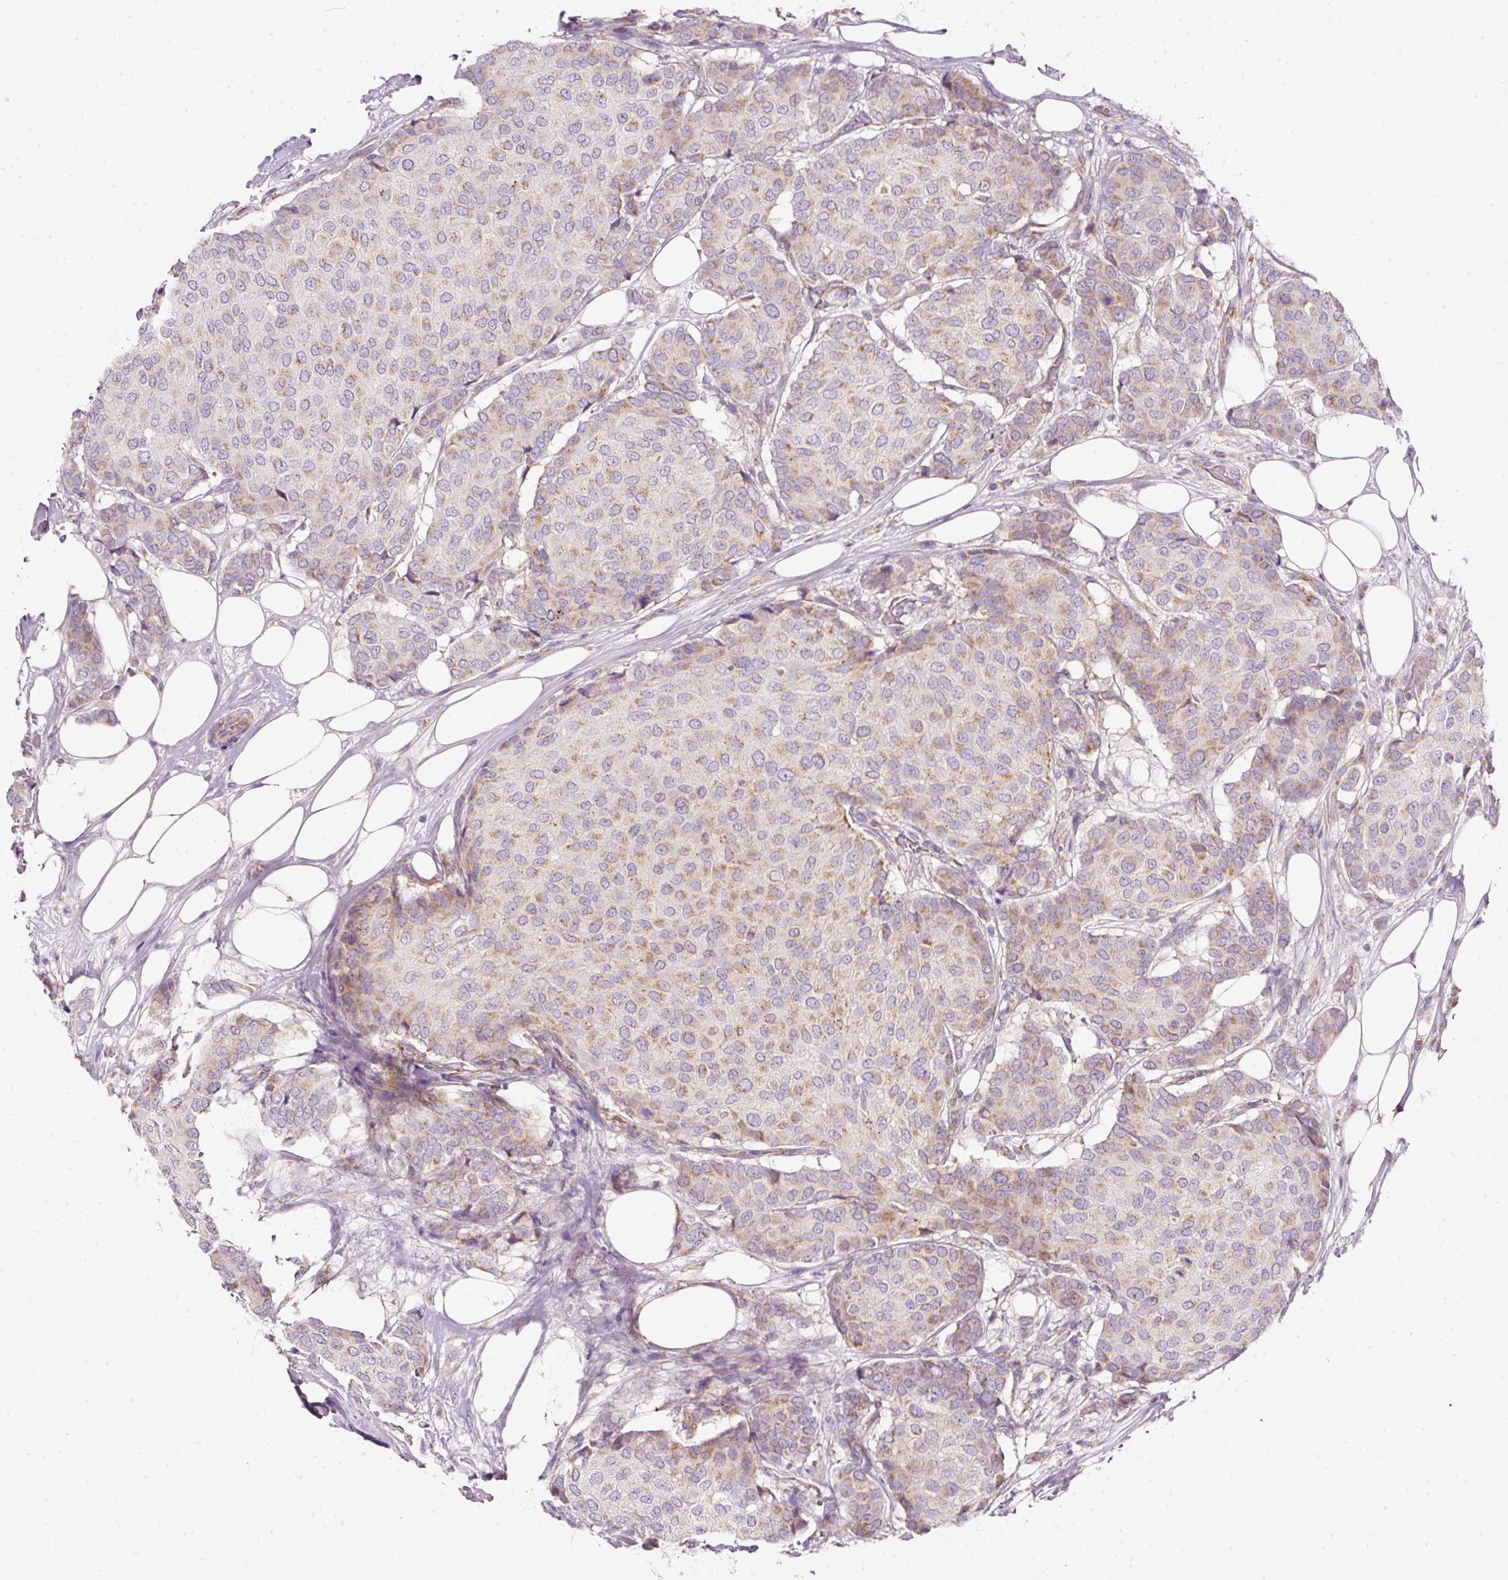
{"staining": {"intensity": "moderate", "quantity": "25%-75%", "location": "cytoplasmic/membranous"}, "tissue": "breast cancer", "cell_type": "Tumor cells", "image_type": "cancer", "snomed": [{"axis": "morphology", "description": "Duct carcinoma"}, {"axis": "topography", "description": "Breast"}], "caption": "Immunohistochemical staining of human breast cancer (intraductal carcinoma) demonstrates medium levels of moderate cytoplasmic/membranous positivity in approximately 25%-75% of tumor cells.", "gene": "NDUFA1", "patient": {"sex": "female", "age": 75}}